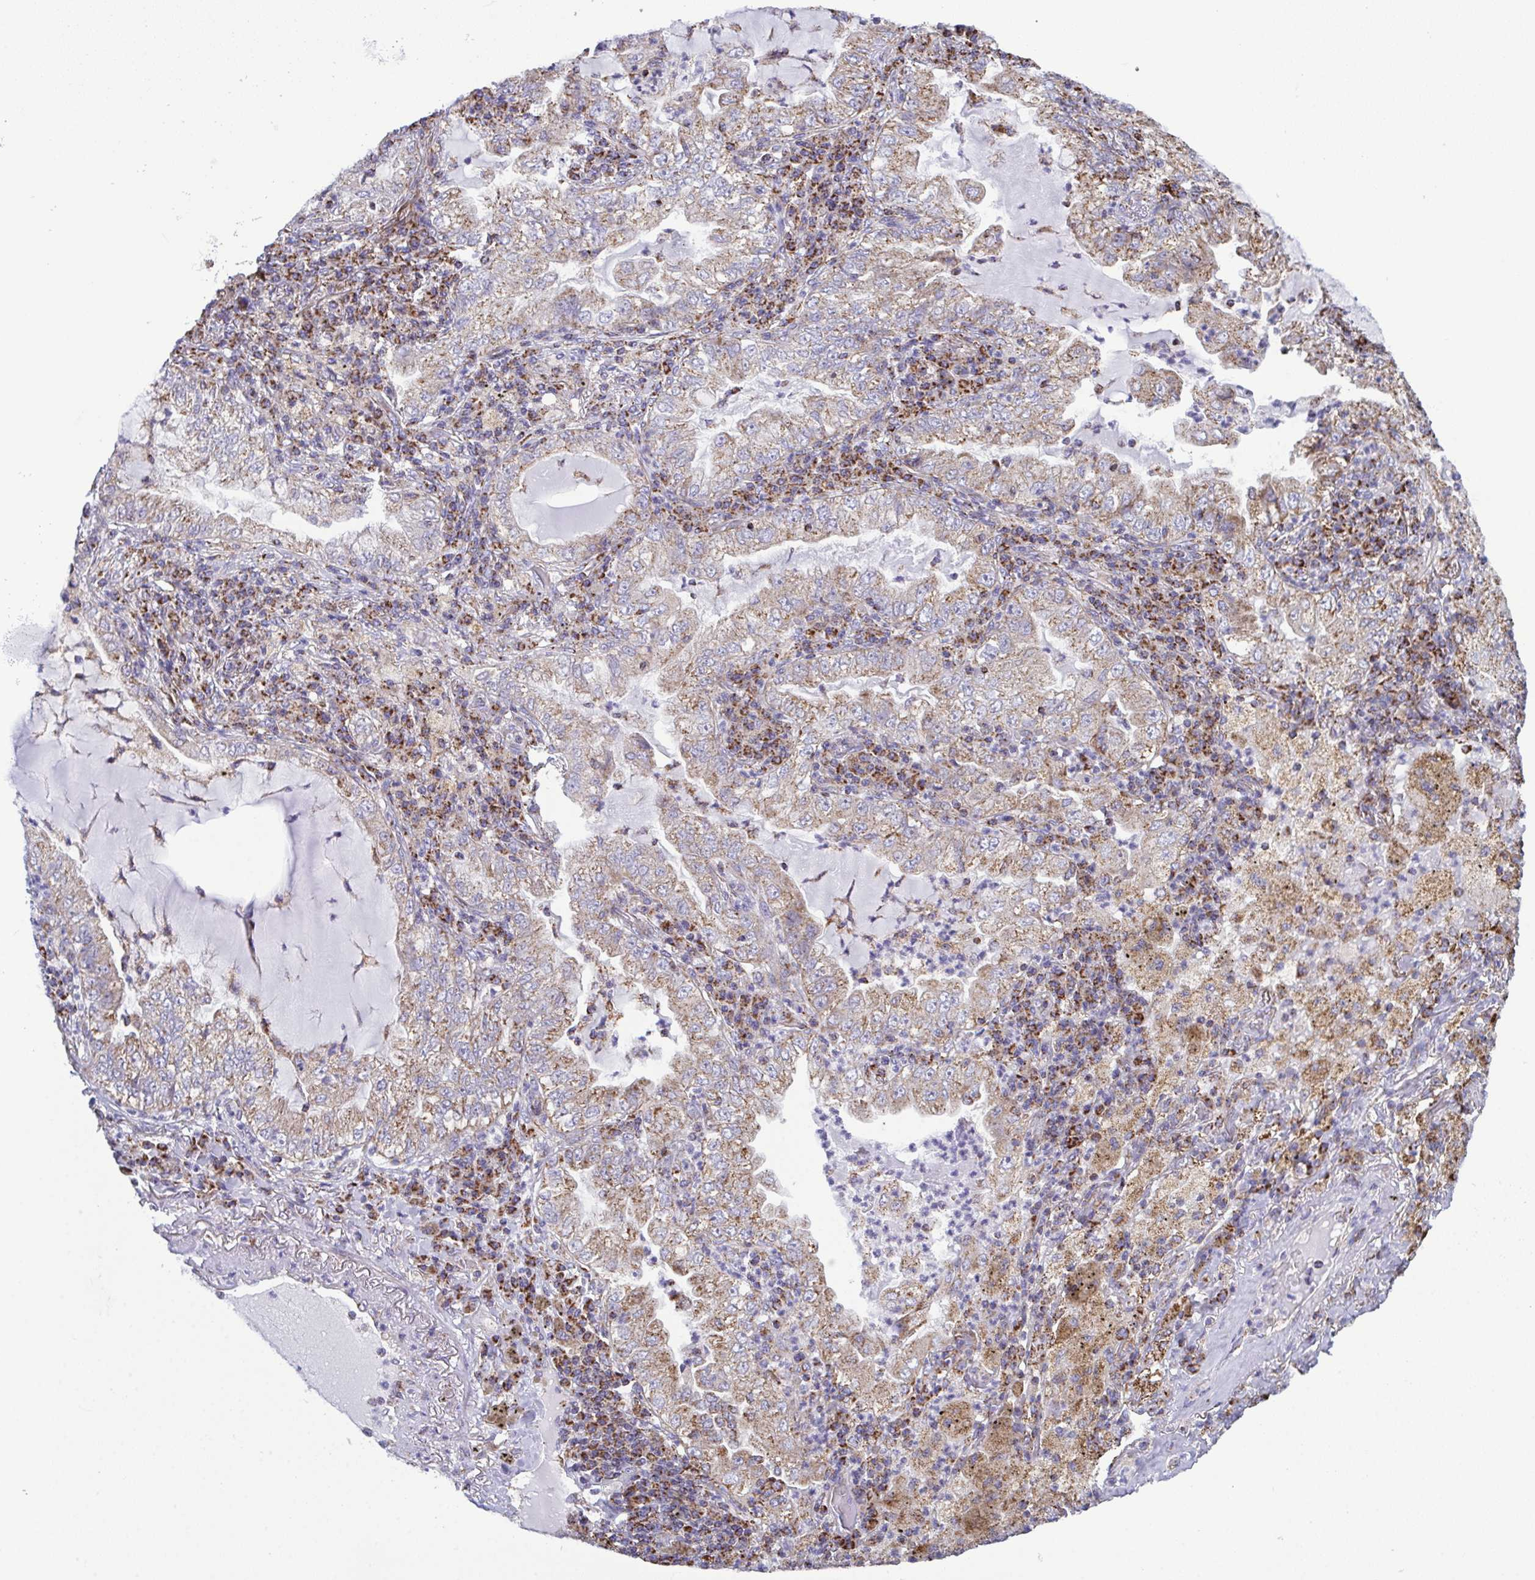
{"staining": {"intensity": "weak", "quantity": ">75%", "location": "cytoplasmic/membranous"}, "tissue": "lung cancer", "cell_type": "Tumor cells", "image_type": "cancer", "snomed": [{"axis": "morphology", "description": "Adenocarcinoma, NOS"}, {"axis": "topography", "description": "Lung"}], "caption": "Lung cancer (adenocarcinoma) stained for a protein reveals weak cytoplasmic/membranous positivity in tumor cells.", "gene": "CSDE1", "patient": {"sex": "female", "age": 73}}